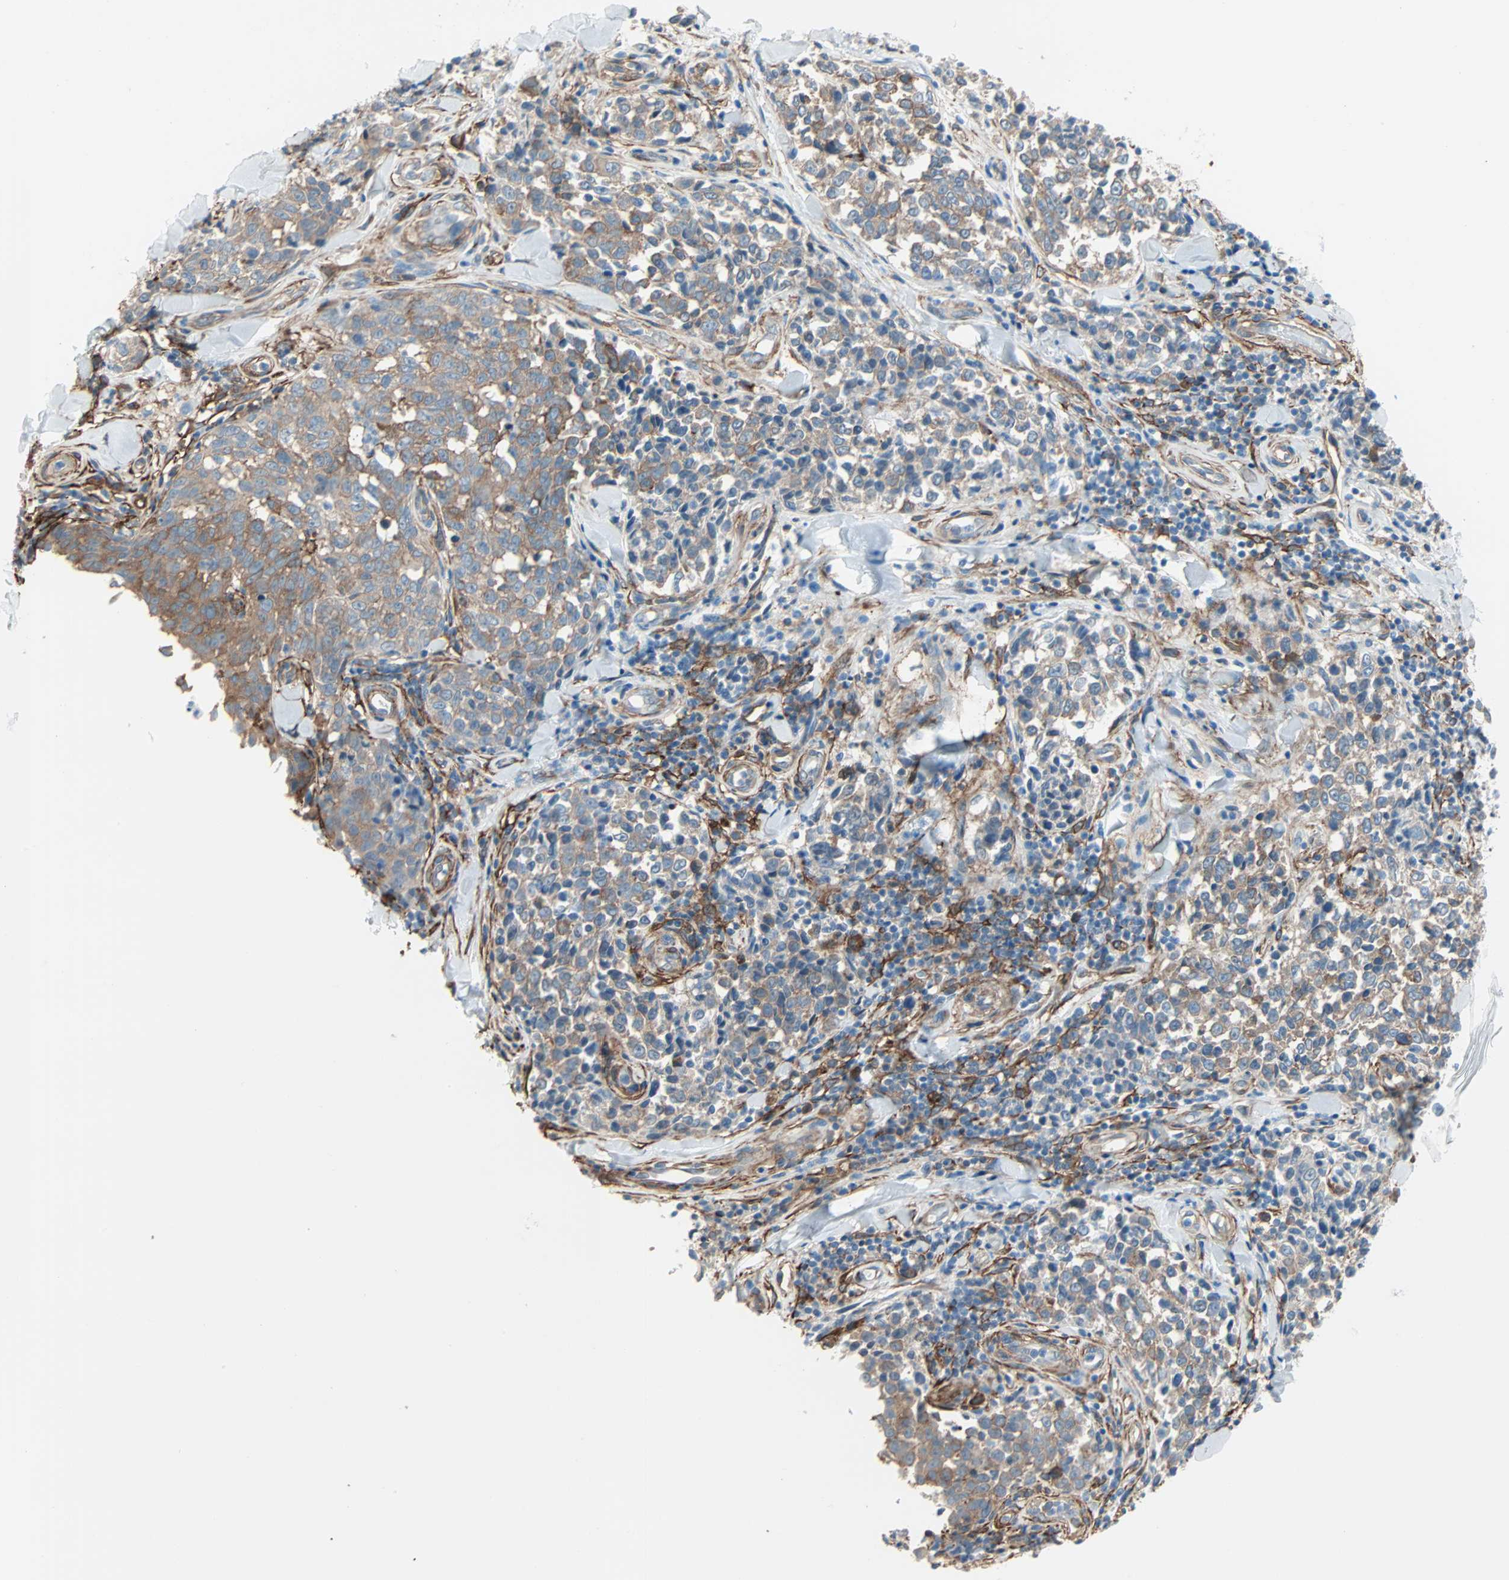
{"staining": {"intensity": "moderate", "quantity": ">75%", "location": "cytoplasmic/membranous"}, "tissue": "melanoma", "cell_type": "Tumor cells", "image_type": "cancer", "snomed": [{"axis": "morphology", "description": "Malignant melanoma, NOS"}, {"axis": "topography", "description": "Skin"}], "caption": "Approximately >75% of tumor cells in malignant melanoma exhibit moderate cytoplasmic/membranous protein staining as visualized by brown immunohistochemical staining.", "gene": "EPB41L2", "patient": {"sex": "female", "age": 64}}